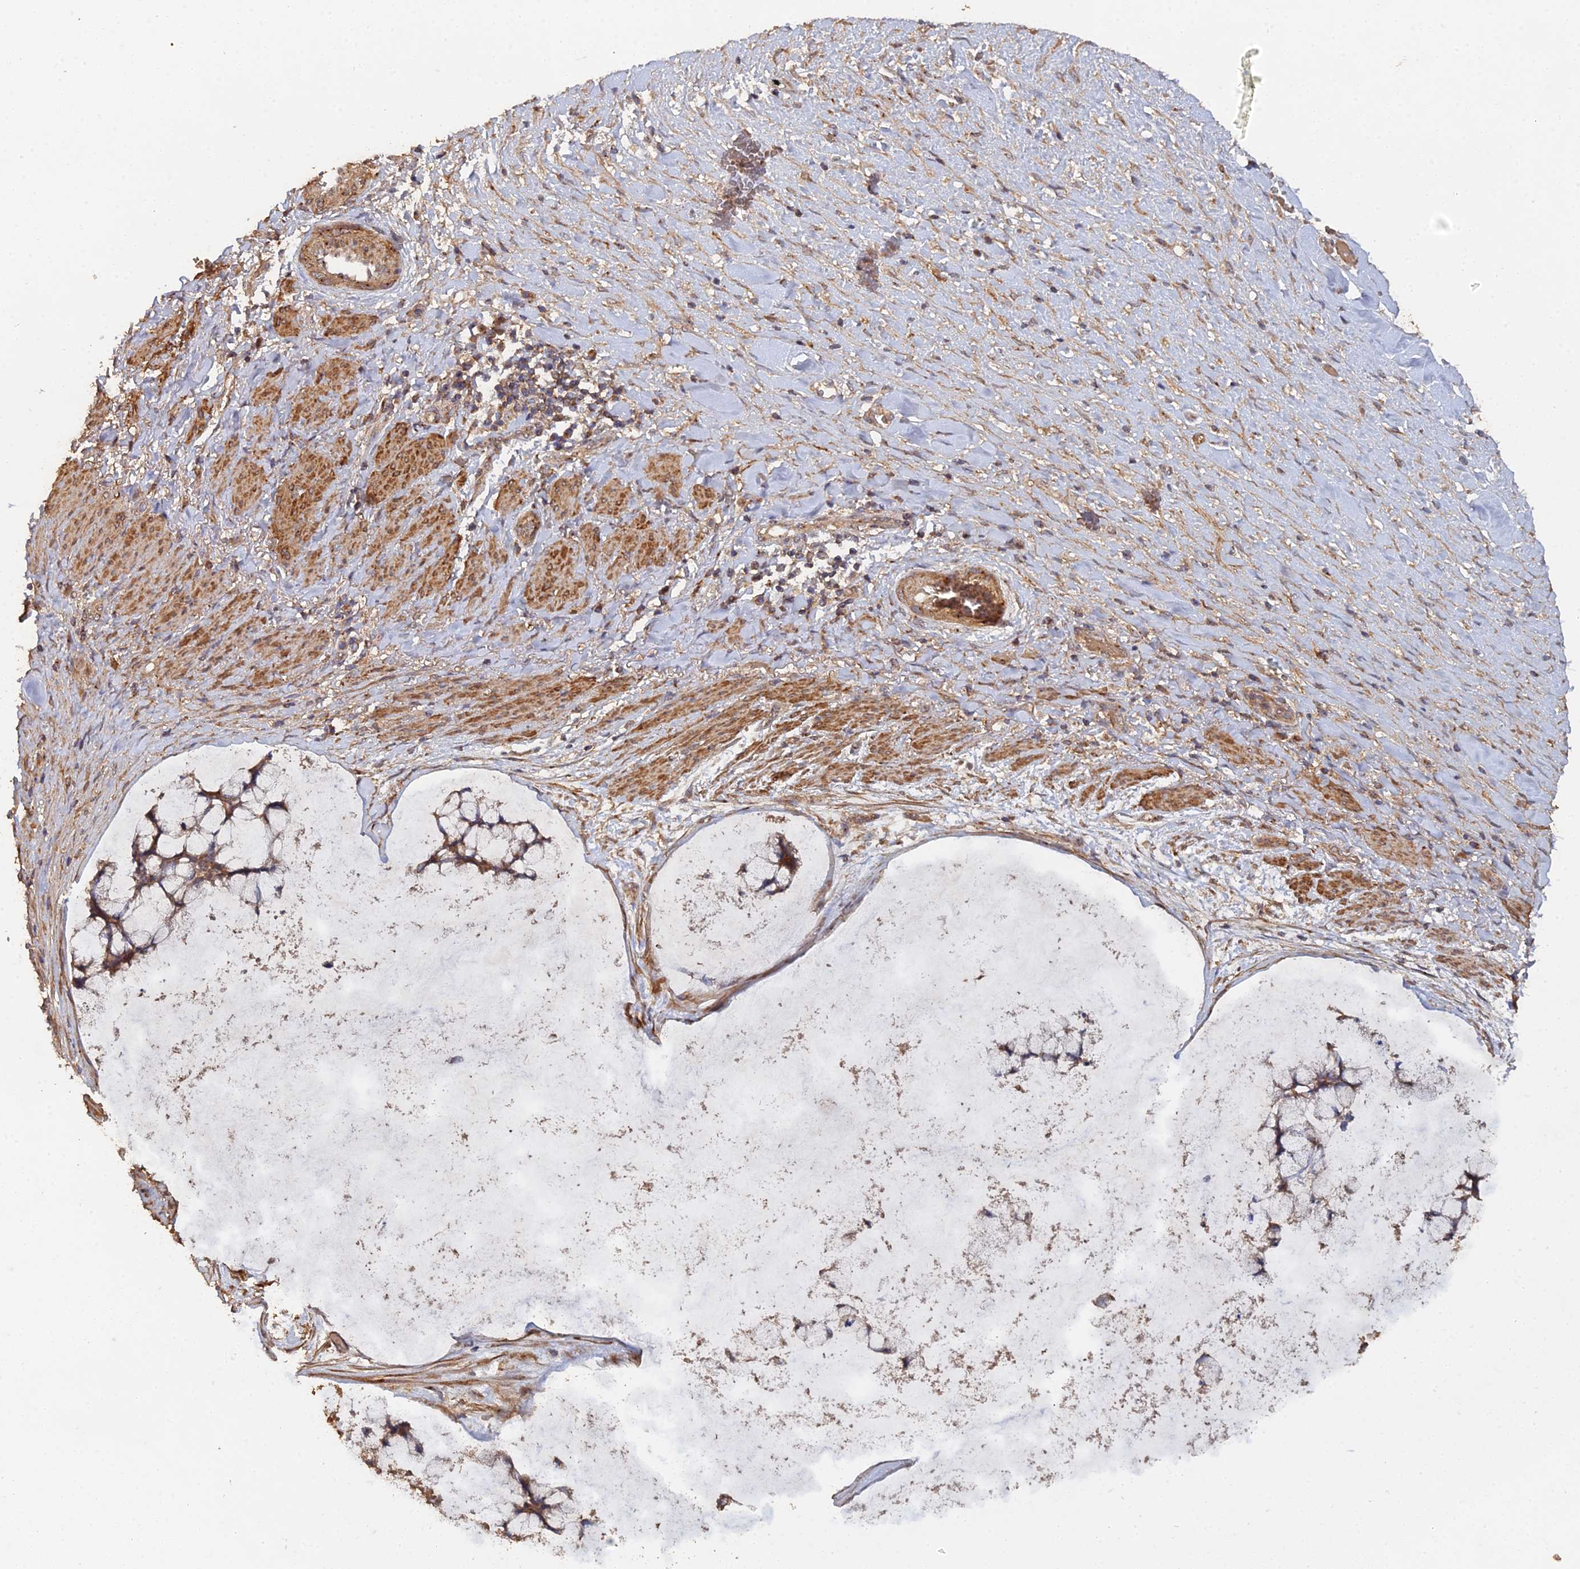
{"staining": {"intensity": "moderate", "quantity": ">75%", "location": "cytoplasmic/membranous"}, "tissue": "ovarian cancer", "cell_type": "Tumor cells", "image_type": "cancer", "snomed": [{"axis": "morphology", "description": "Cystadenocarcinoma, mucinous, NOS"}, {"axis": "topography", "description": "Ovary"}], "caption": "Ovarian cancer stained for a protein shows moderate cytoplasmic/membranous positivity in tumor cells. The protein of interest is stained brown, and the nuclei are stained in blue (DAB (3,3'-diaminobenzidine) IHC with brightfield microscopy, high magnification).", "gene": "SPANXN4", "patient": {"sex": "female", "age": 42}}